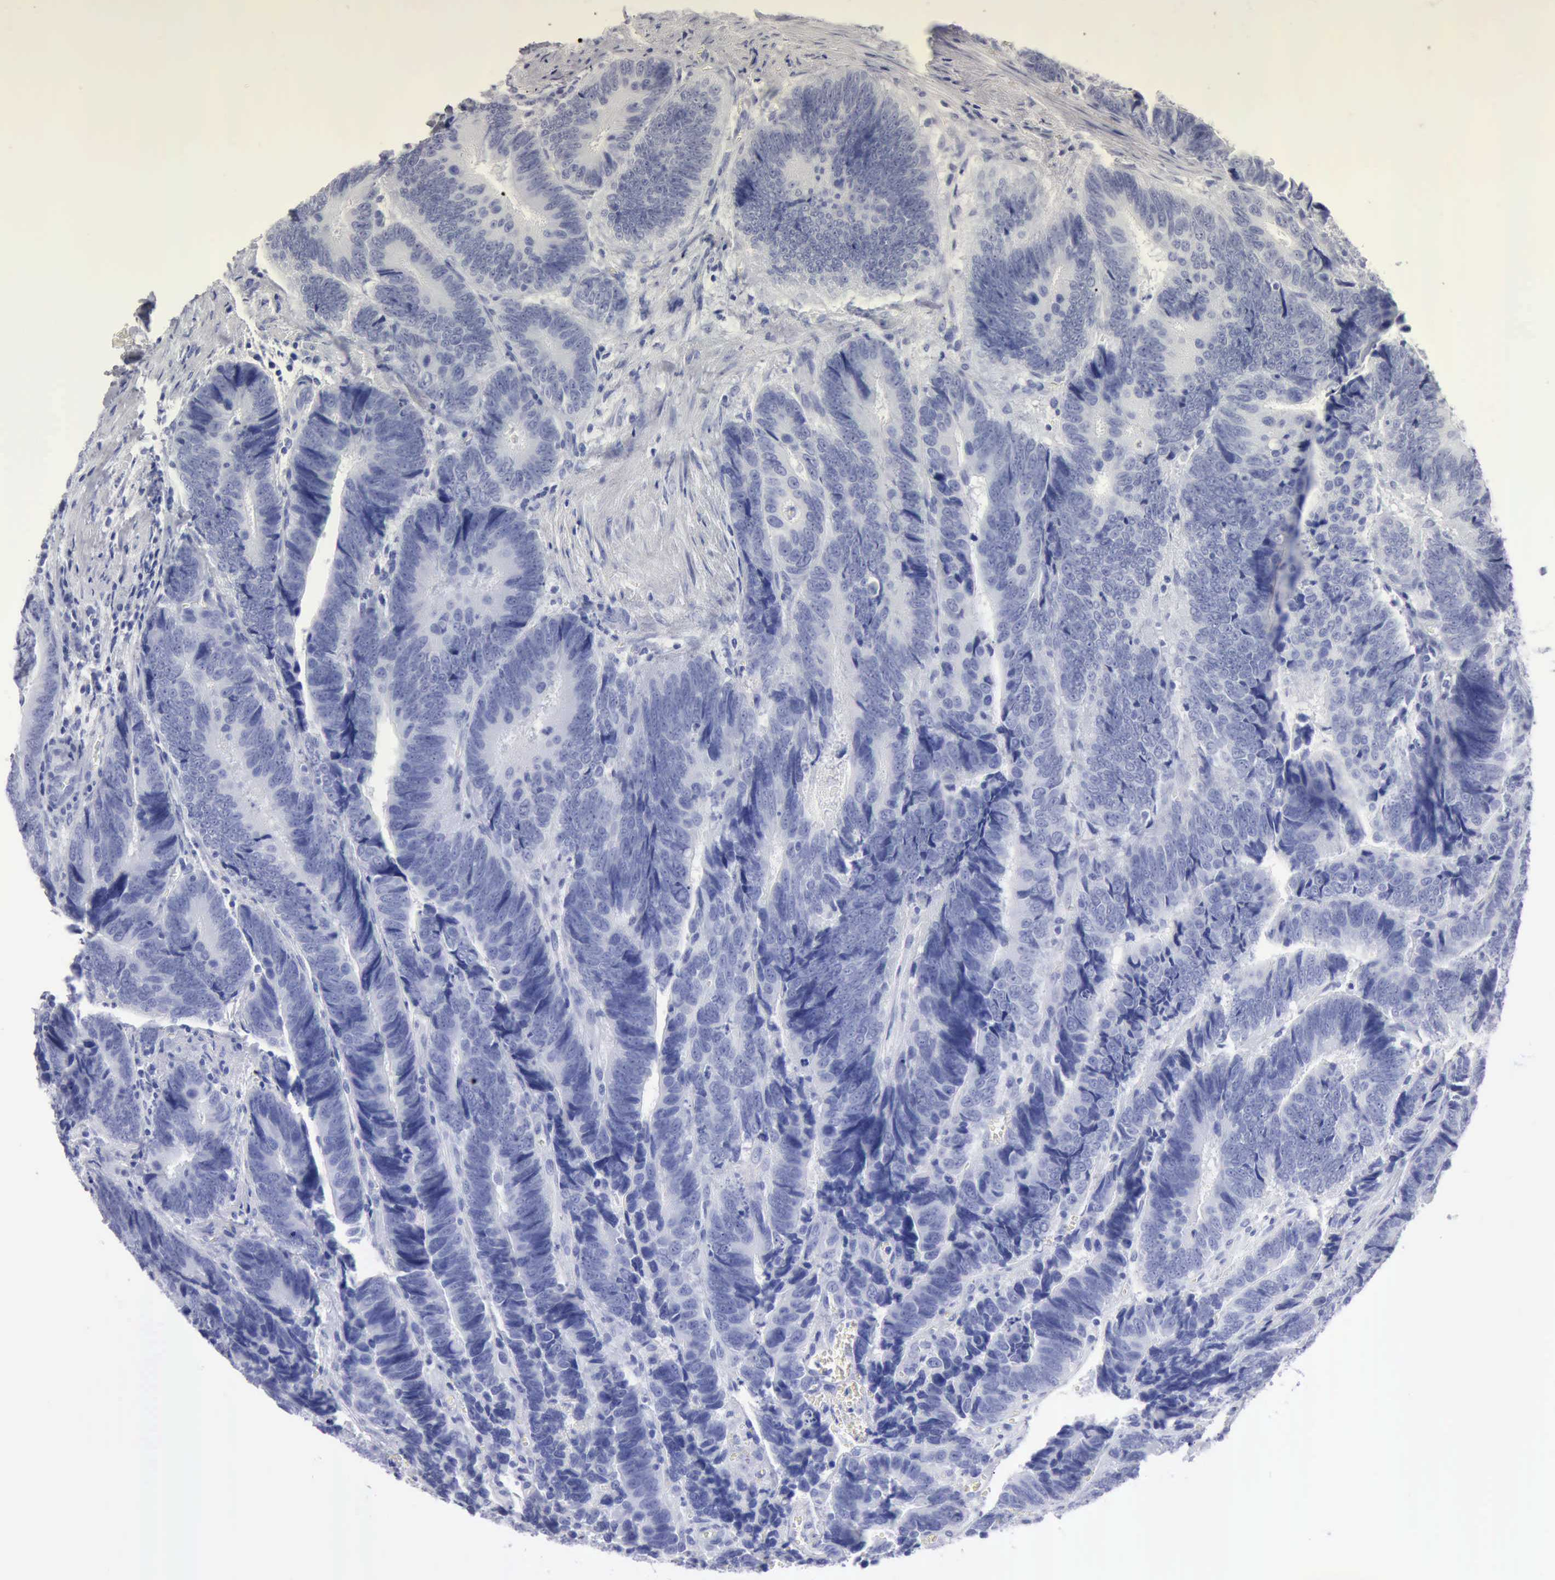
{"staining": {"intensity": "negative", "quantity": "none", "location": "none"}, "tissue": "colorectal cancer", "cell_type": "Tumor cells", "image_type": "cancer", "snomed": [{"axis": "morphology", "description": "Adenocarcinoma, NOS"}, {"axis": "topography", "description": "Colon"}], "caption": "There is no significant positivity in tumor cells of colorectal cancer.", "gene": "CYP19A1", "patient": {"sex": "male", "age": 72}}